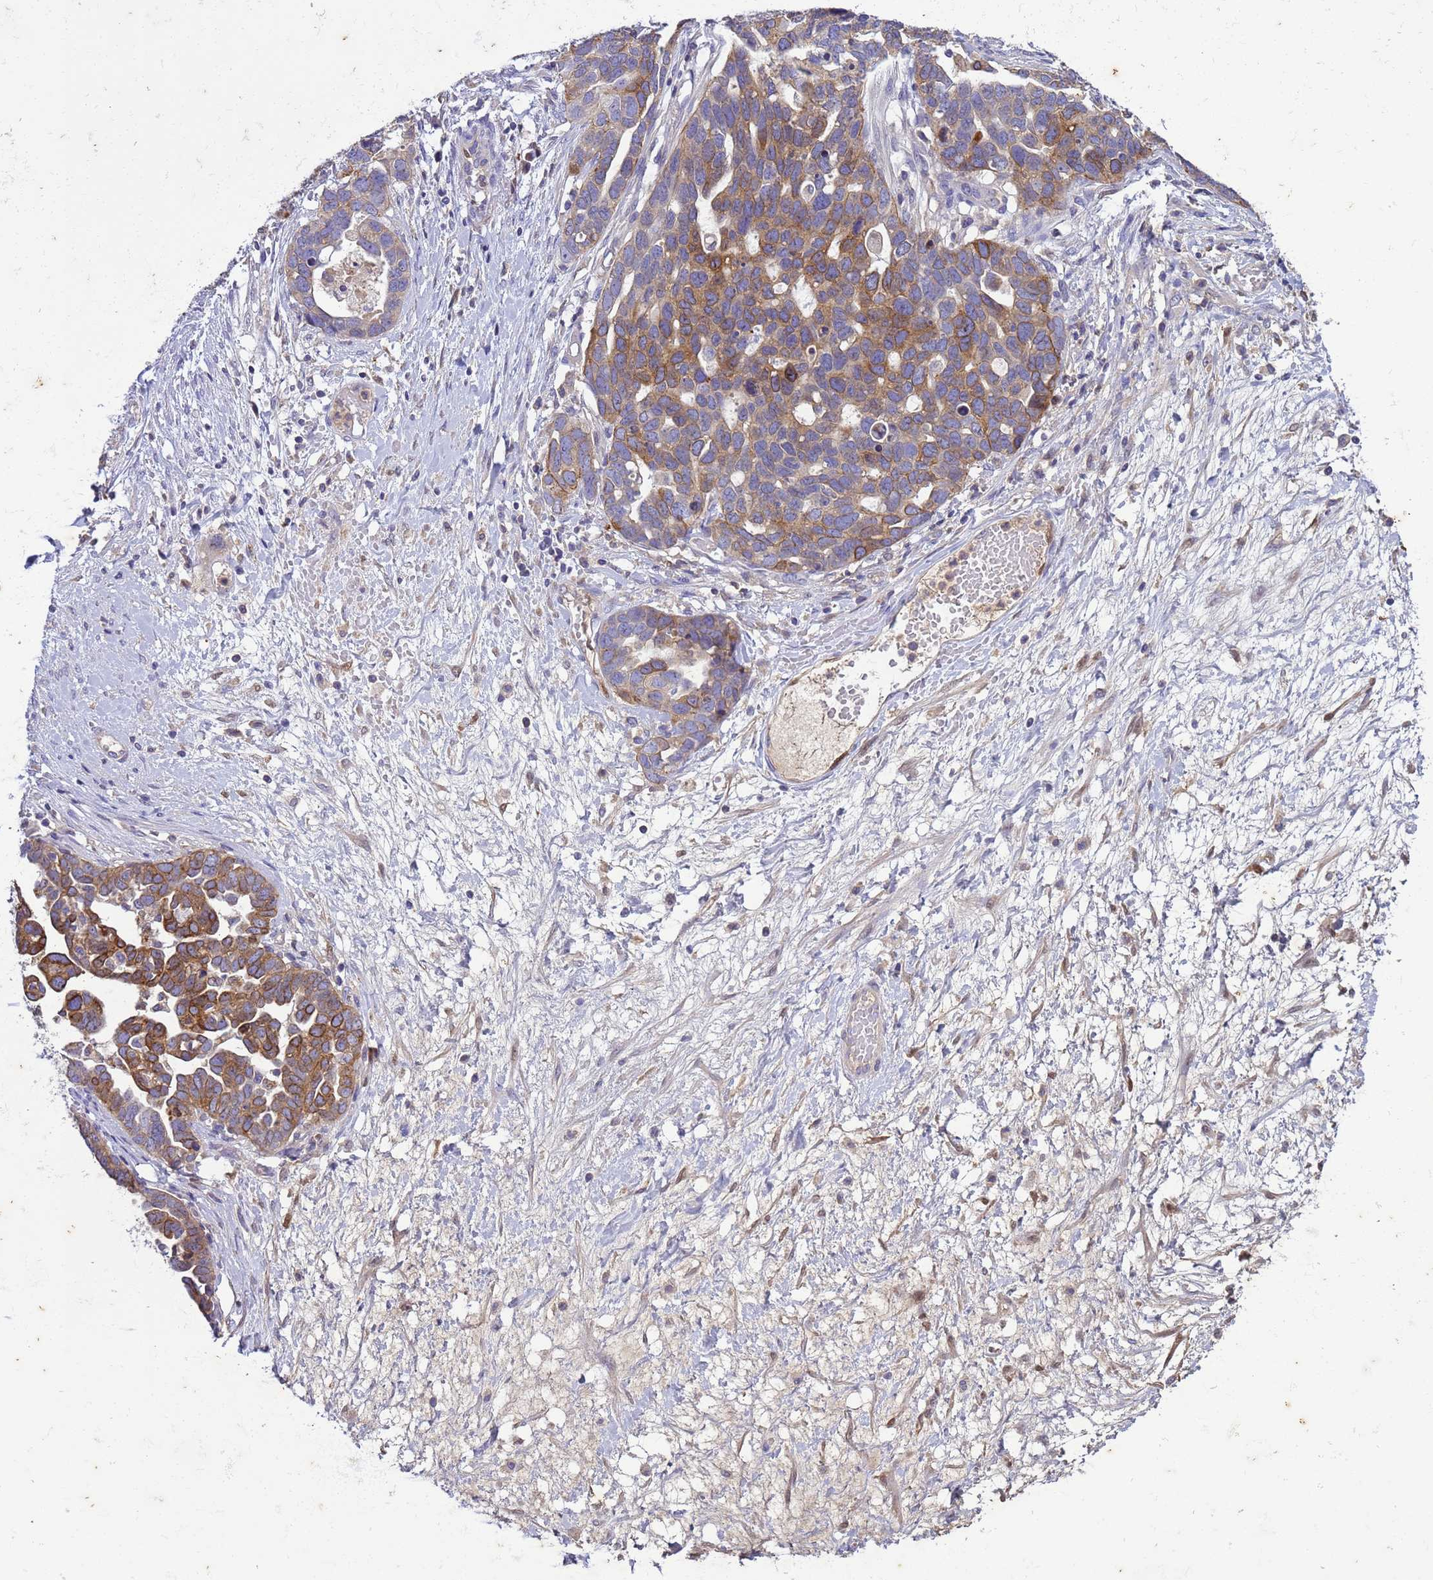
{"staining": {"intensity": "moderate", "quantity": "25%-75%", "location": "cytoplasmic/membranous"}, "tissue": "ovarian cancer", "cell_type": "Tumor cells", "image_type": "cancer", "snomed": [{"axis": "morphology", "description": "Cystadenocarcinoma, serous, NOS"}, {"axis": "topography", "description": "Ovary"}], "caption": "Immunohistochemical staining of ovarian serous cystadenocarcinoma exhibits moderate cytoplasmic/membranous protein expression in about 25%-75% of tumor cells.", "gene": "PLCXD3", "patient": {"sex": "female", "age": 54}}